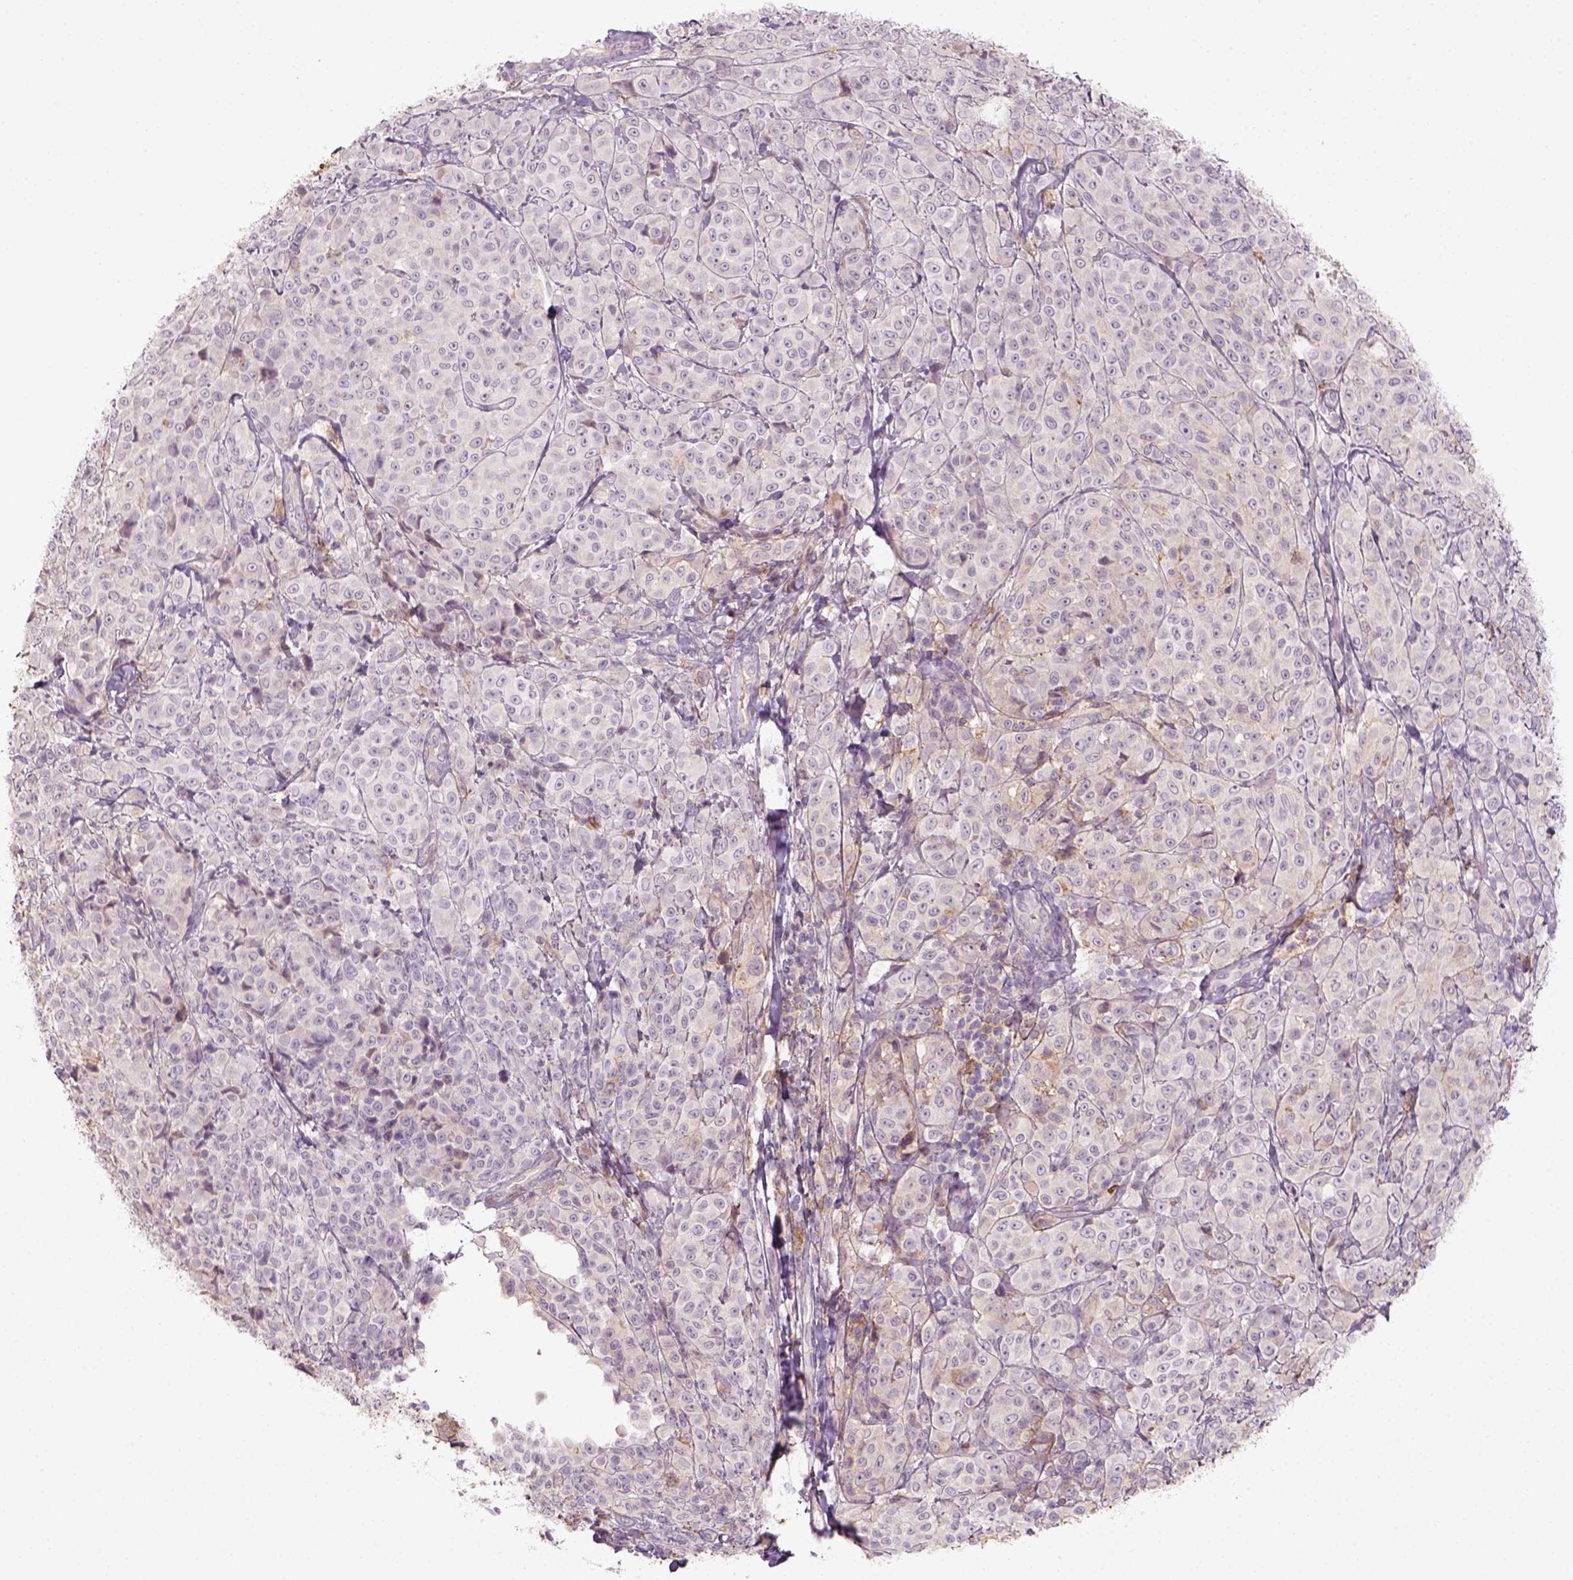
{"staining": {"intensity": "weak", "quantity": "<25%", "location": "cytoplasmic/membranous"}, "tissue": "melanoma", "cell_type": "Tumor cells", "image_type": "cancer", "snomed": [{"axis": "morphology", "description": "Malignant melanoma, NOS"}, {"axis": "topography", "description": "Skin"}], "caption": "Photomicrograph shows no significant protein expression in tumor cells of malignant melanoma.", "gene": "AQP9", "patient": {"sex": "male", "age": 89}}